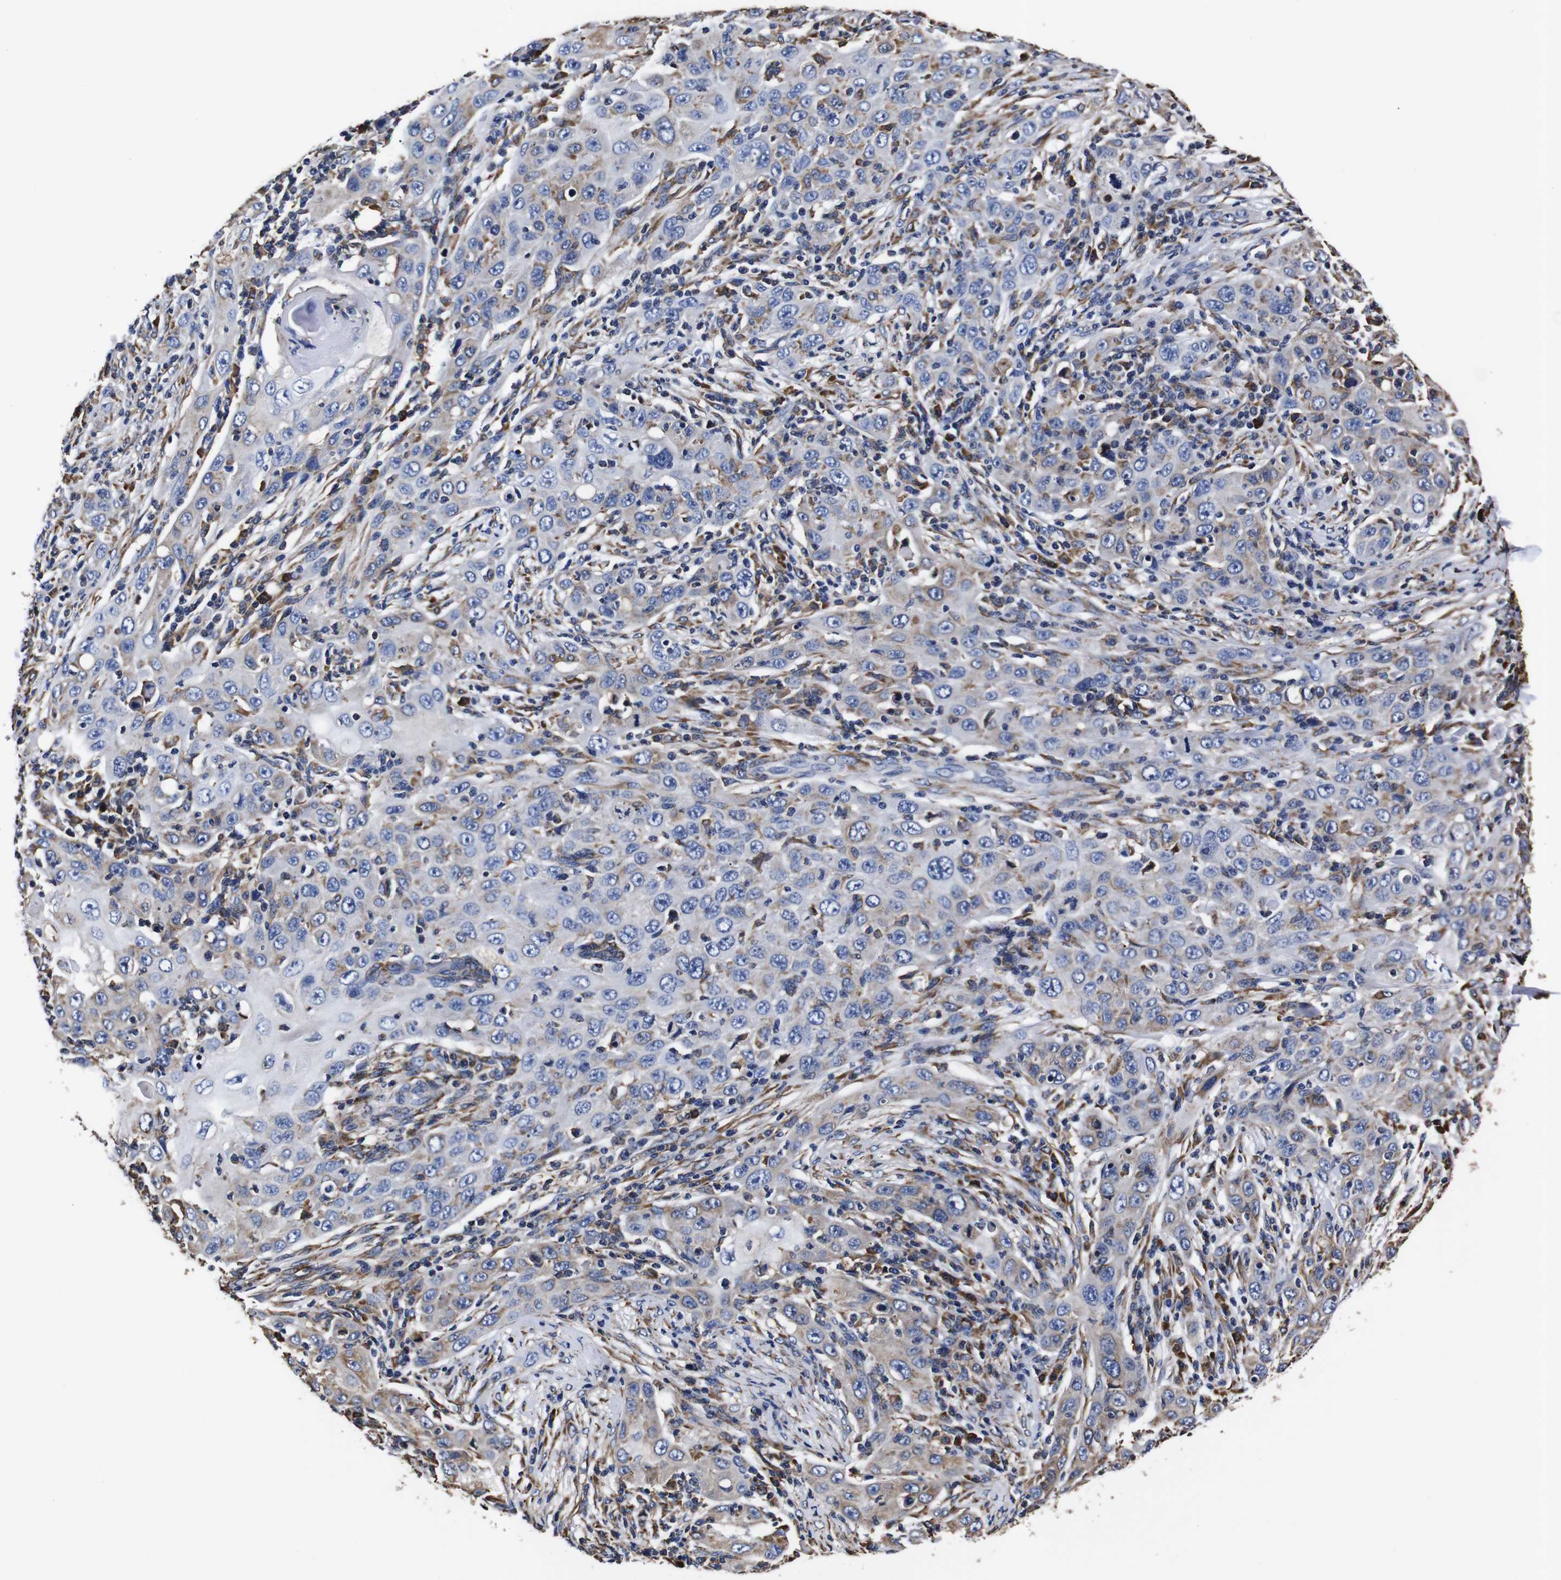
{"staining": {"intensity": "weak", "quantity": "<25%", "location": "cytoplasmic/membranous"}, "tissue": "skin cancer", "cell_type": "Tumor cells", "image_type": "cancer", "snomed": [{"axis": "morphology", "description": "Squamous cell carcinoma, NOS"}, {"axis": "topography", "description": "Skin"}], "caption": "IHC micrograph of skin cancer stained for a protein (brown), which reveals no positivity in tumor cells. Nuclei are stained in blue.", "gene": "PPIB", "patient": {"sex": "female", "age": 88}}